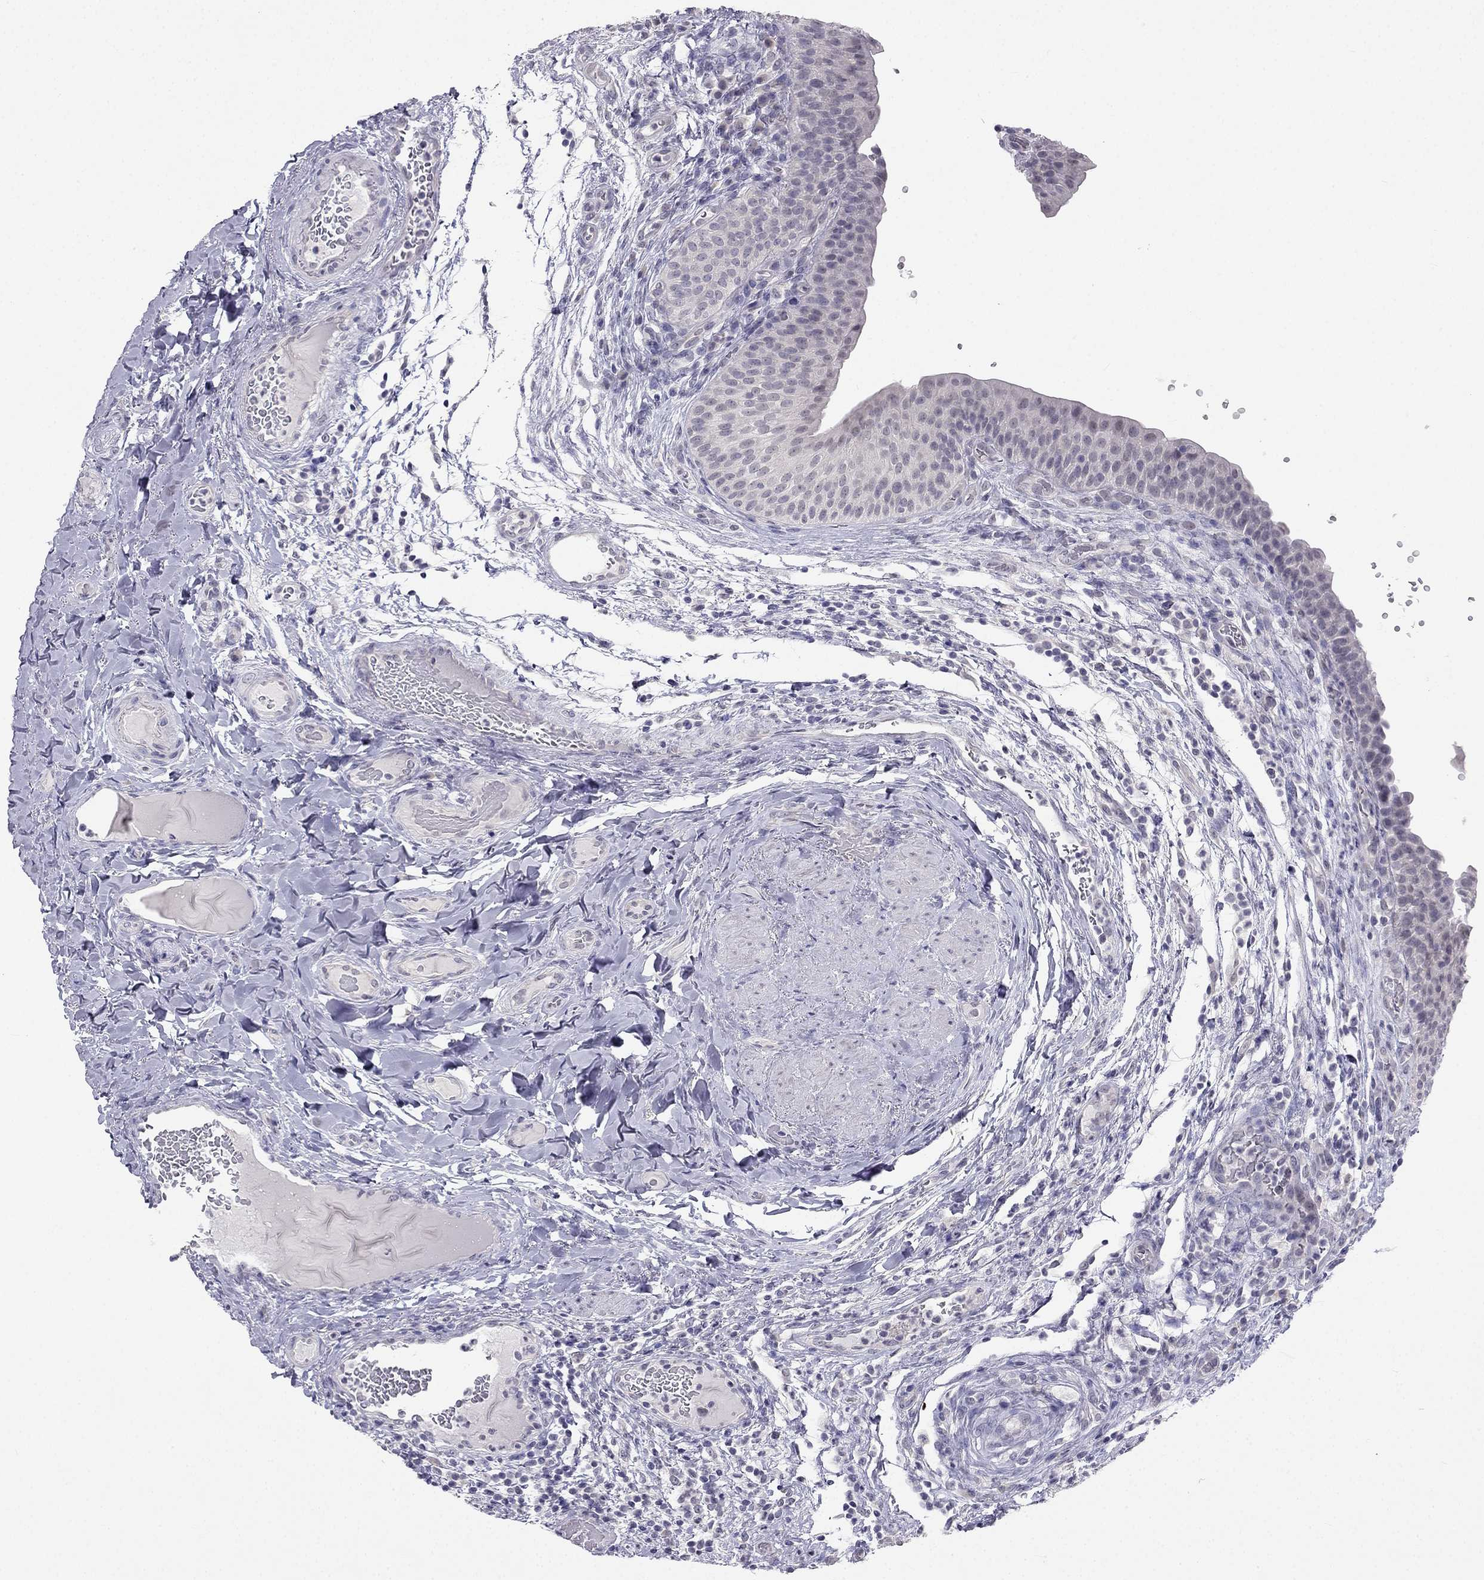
{"staining": {"intensity": "negative", "quantity": "none", "location": "none"}, "tissue": "urinary bladder", "cell_type": "Urothelial cells", "image_type": "normal", "snomed": [{"axis": "morphology", "description": "Normal tissue, NOS"}, {"axis": "topography", "description": "Urinary bladder"}], "caption": "Micrograph shows no significant protein staining in urothelial cells of benign urinary bladder.", "gene": "C16orf89", "patient": {"sex": "male", "age": 66}}